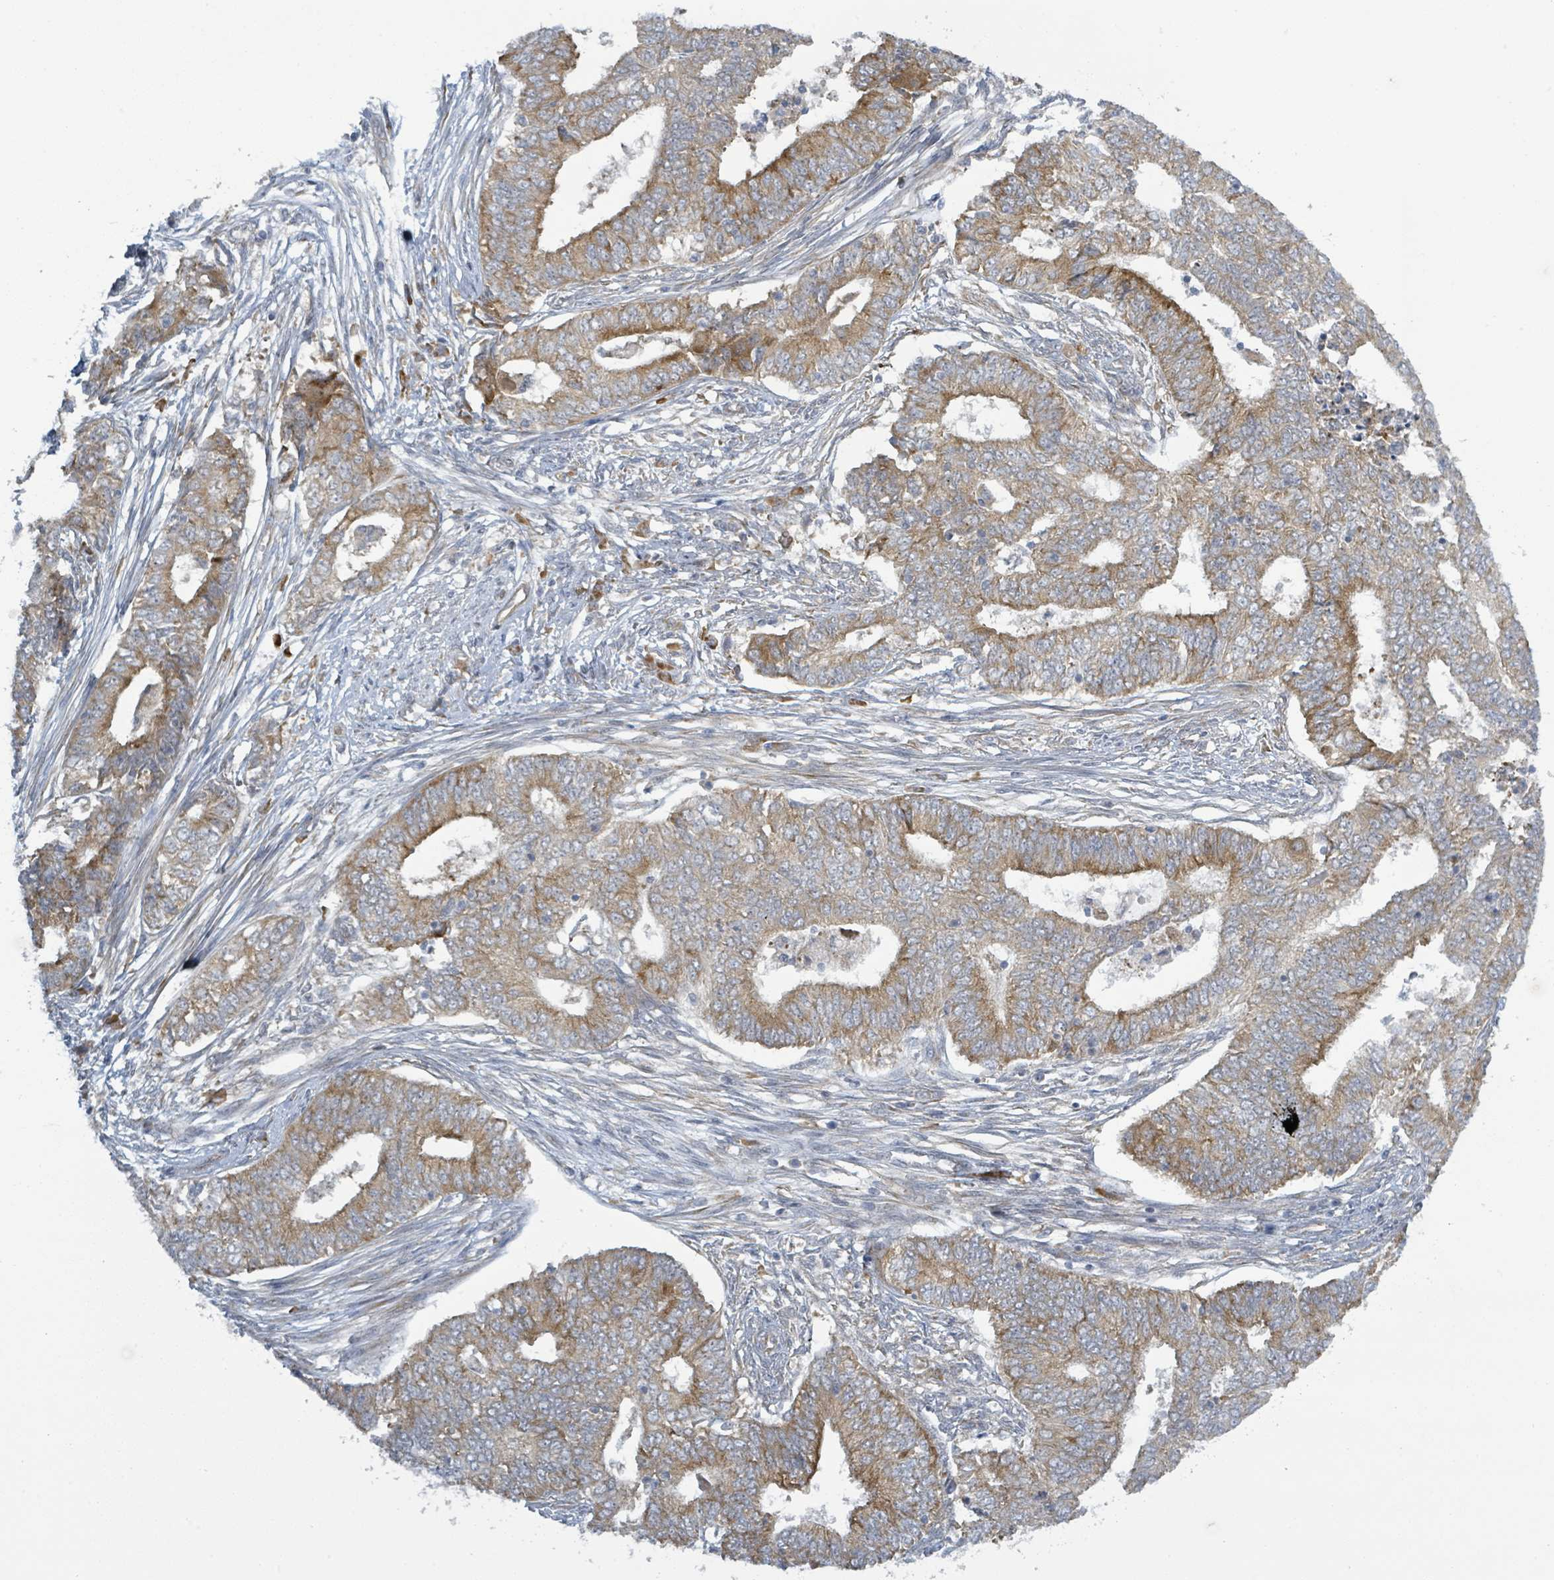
{"staining": {"intensity": "moderate", "quantity": ">75%", "location": "cytoplasmic/membranous"}, "tissue": "endometrial cancer", "cell_type": "Tumor cells", "image_type": "cancer", "snomed": [{"axis": "morphology", "description": "Adenocarcinoma, NOS"}, {"axis": "topography", "description": "Endometrium"}], "caption": "Human endometrial cancer stained with a brown dye reveals moderate cytoplasmic/membranous positive staining in about >75% of tumor cells.", "gene": "RPL32", "patient": {"sex": "female", "age": 62}}